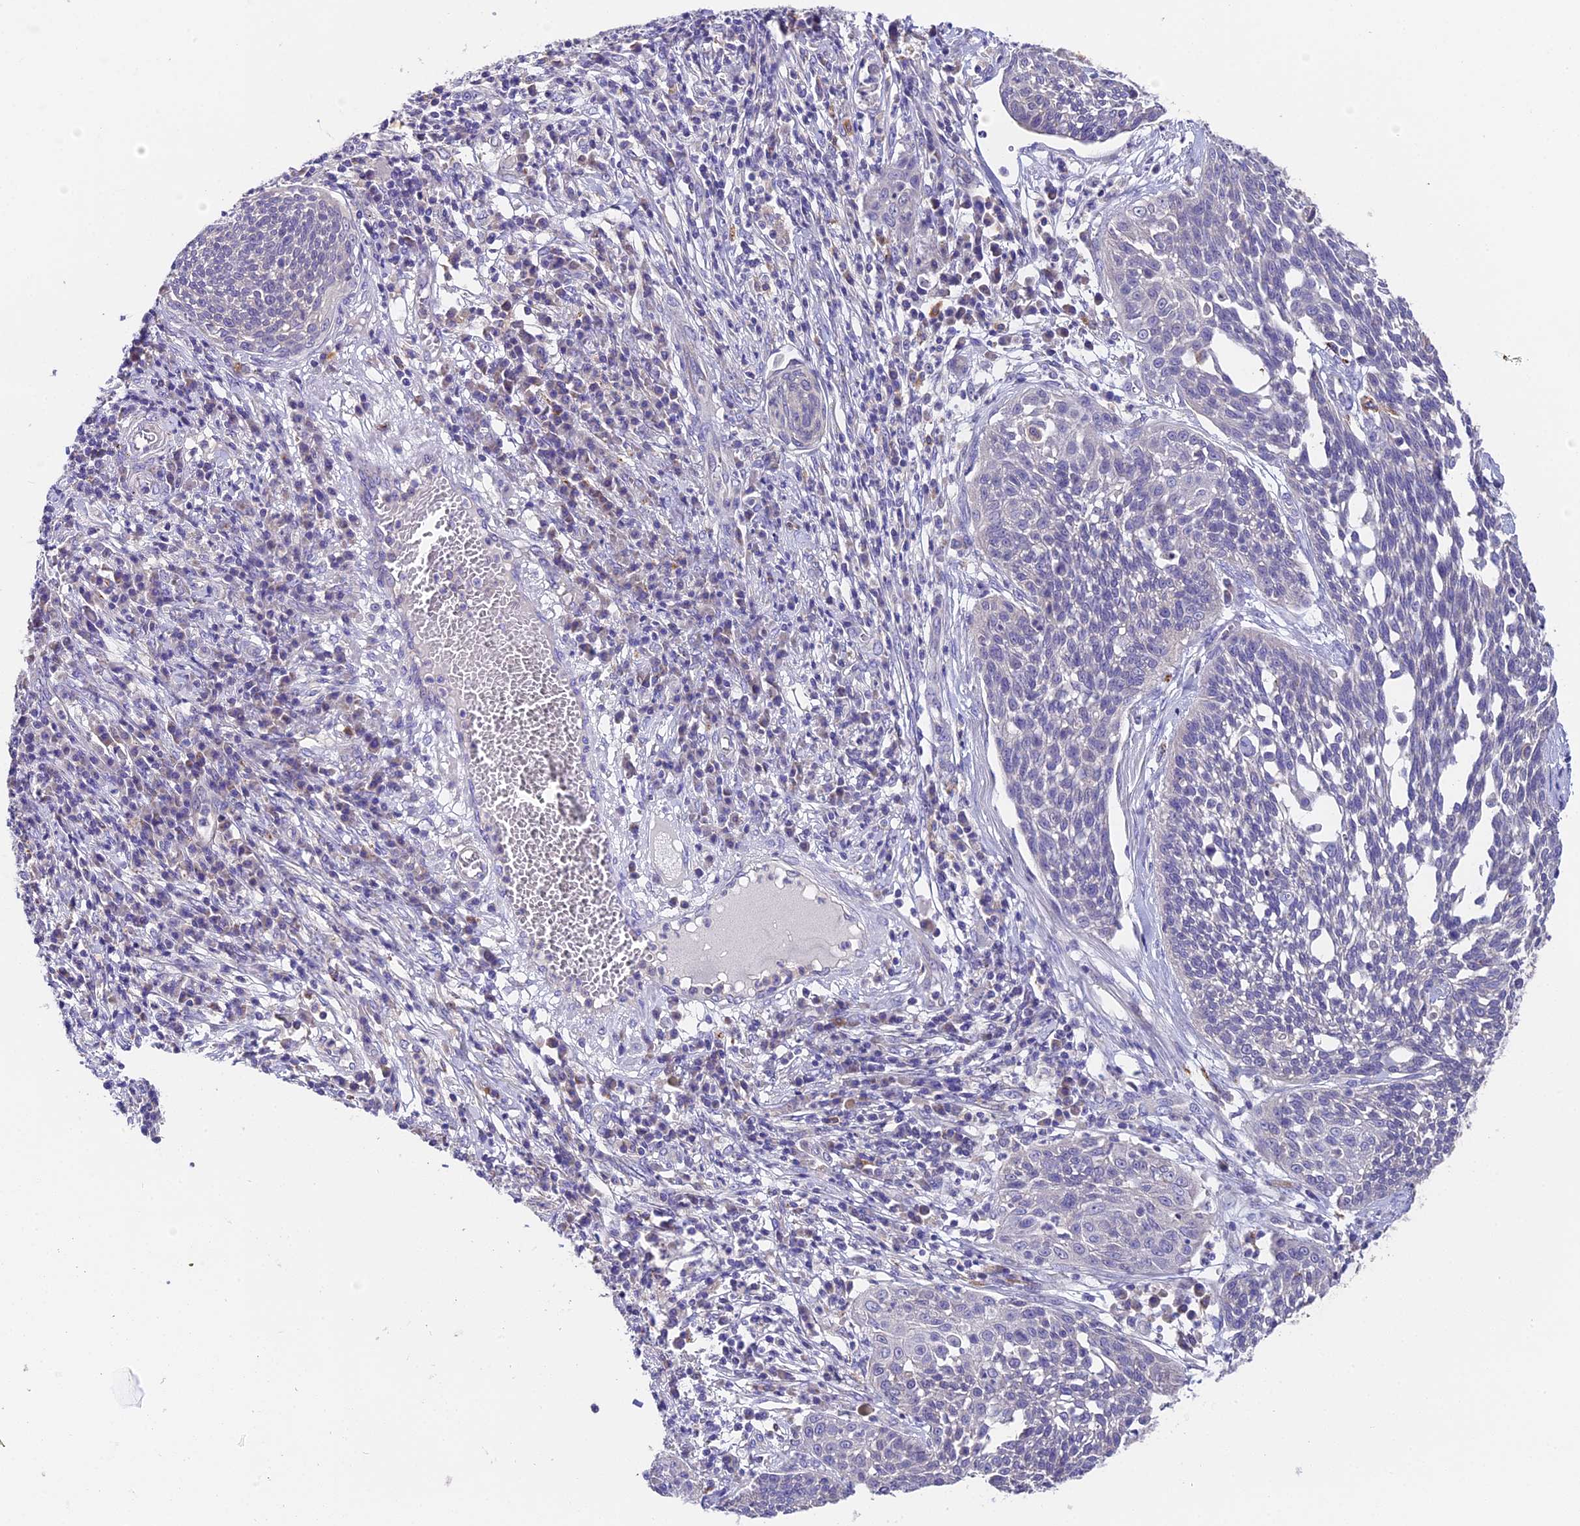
{"staining": {"intensity": "negative", "quantity": "none", "location": "none"}, "tissue": "cervical cancer", "cell_type": "Tumor cells", "image_type": "cancer", "snomed": [{"axis": "morphology", "description": "Squamous cell carcinoma, NOS"}, {"axis": "topography", "description": "Cervix"}], "caption": "A high-resolution micrograph shows immunohistochemistry staining of cervical squamous cell carcinoma, which displays no significant staining in tumor cells.", "gene": "LYPD6", "patient": {"sex": "female", "age": 34}}